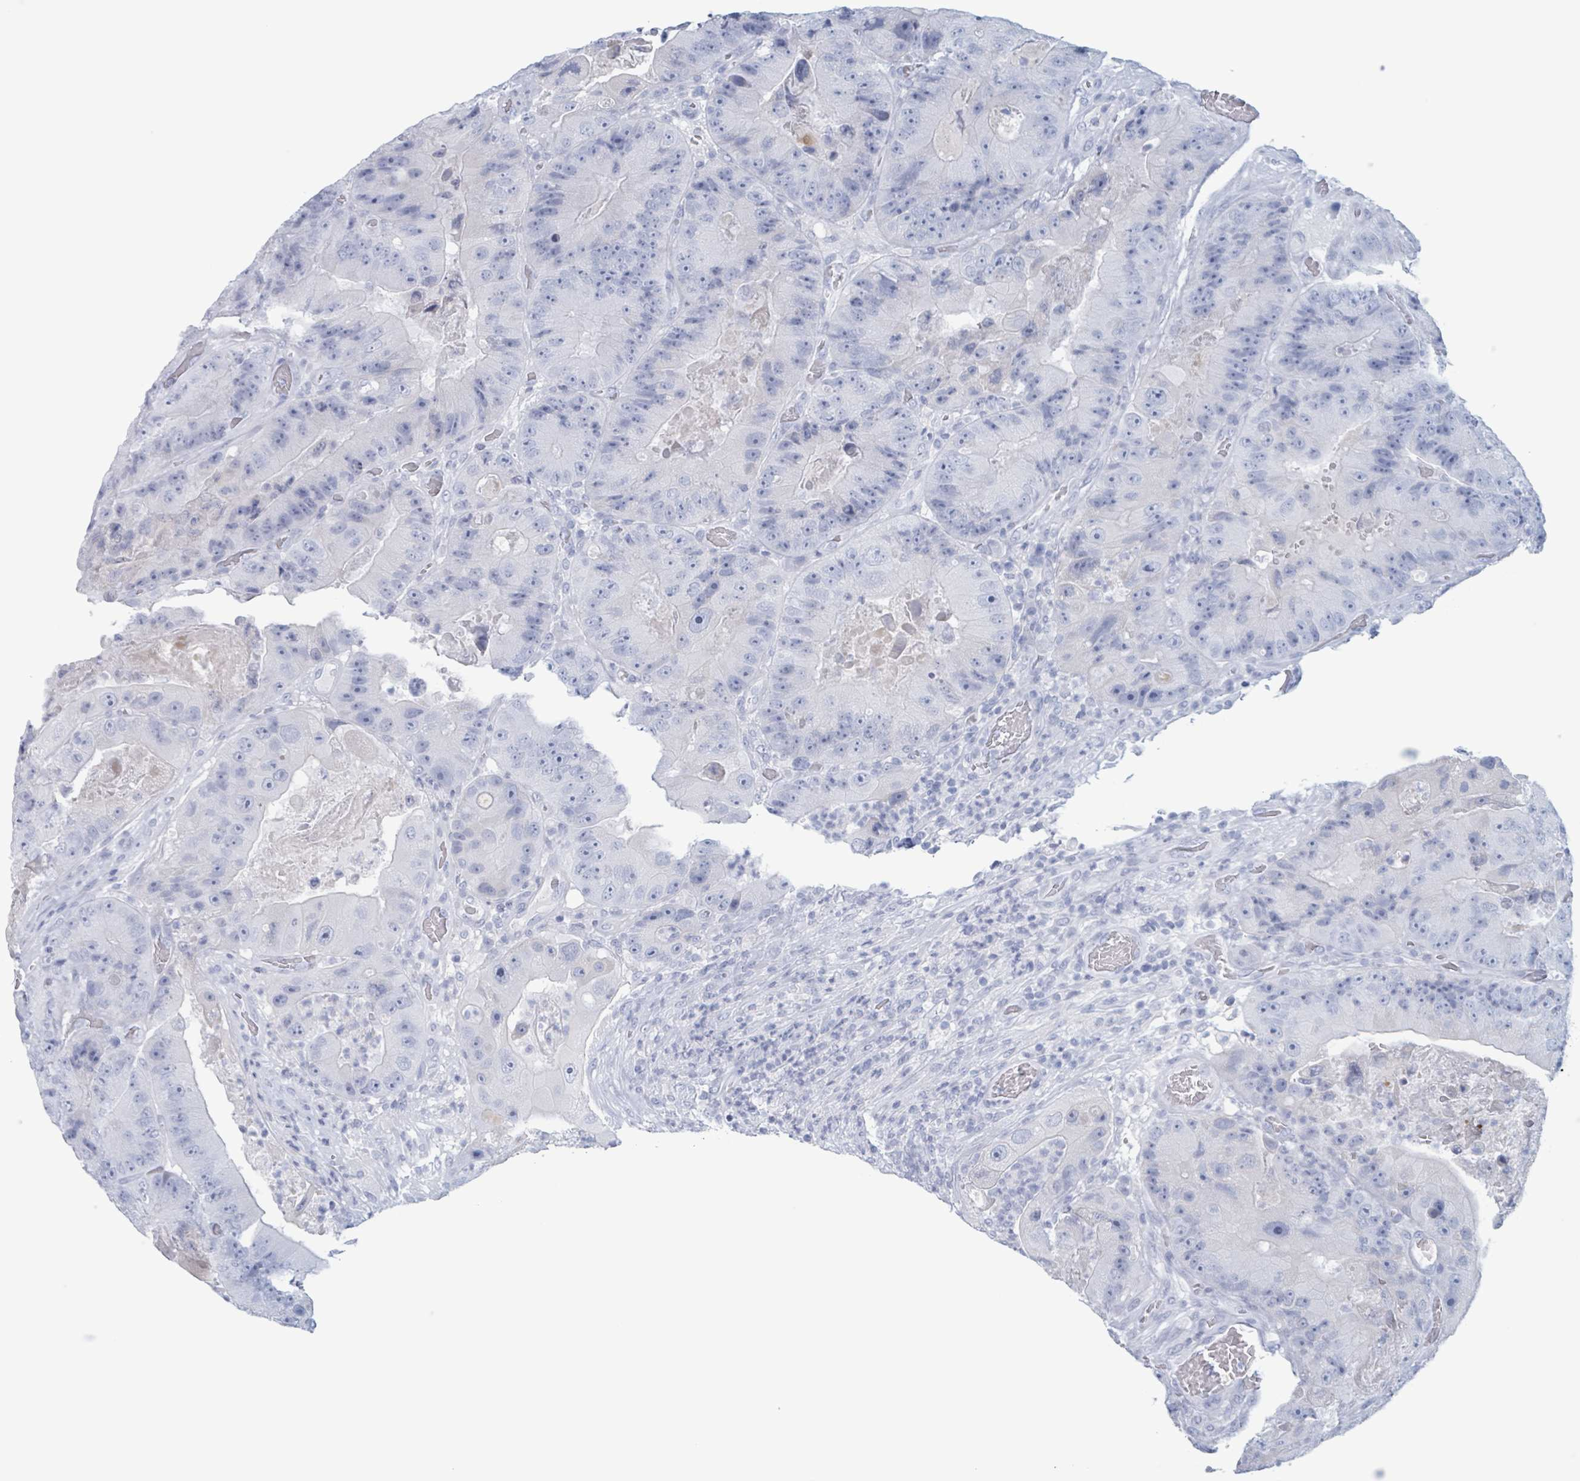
{"staining": {"intensity": "negative", "quantity": "none", "location": "none"}, "tissue": "colorectal cancer", "cell_type": "Tumor cells", "image_type": "cancer", "snomed": [{"axis": "morphology", "description": "Adenocarcinoma, NOS"}, {"axis": "topography", "description": "Colon"}], "caption": "Immunohistochemistry image of human colorectal cancer stained for a protein (brown), which reveals no expression in tumor cells. Nuclei are stained in blue.", "gene": "KLK4", "patient": {"sex": "female", "age": 86}}